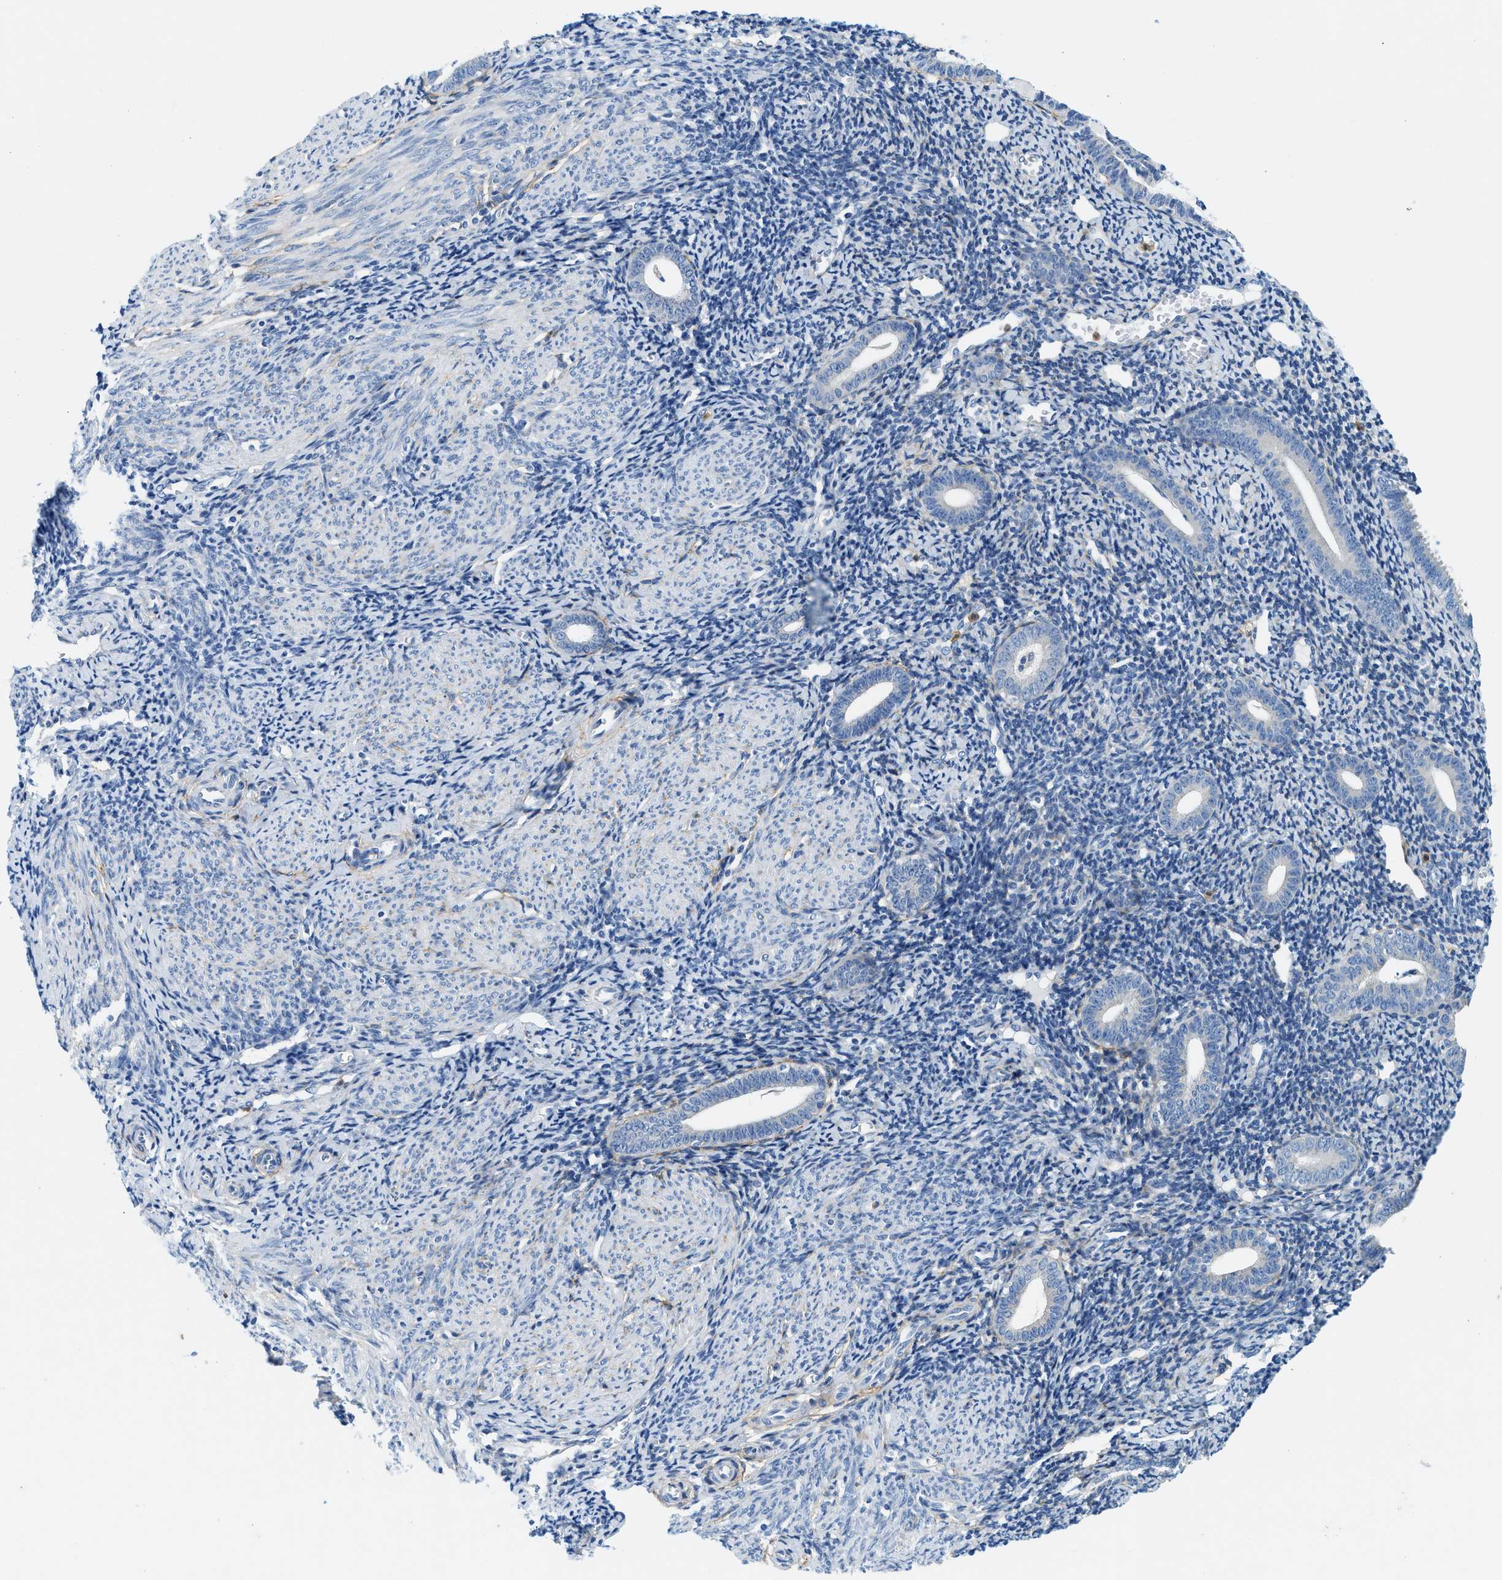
{"staining": {"intensity": "negative", "quantity": "none", "location": "none"}, "tissue": "endometrium", "cell_type": "Cells in endometrial stroma", "image_type": "normal", "snomed": [{"axis": "morphology", "description": "Normal tissue, NOS"}, {"axis": "topography", "description": "Endometrium"}], "caption": "An immunohistochemistry (IHC) photomicrograph of benign endometrium is shown. There is no staining in cells in endometrial stroma of endometrium. The staining is performed using DAB brown chromogen with nuclei counter-stained in using hematoxylin.", "gene": "ZDHHC13", "patient": {"sex": "female", "age": 50}}